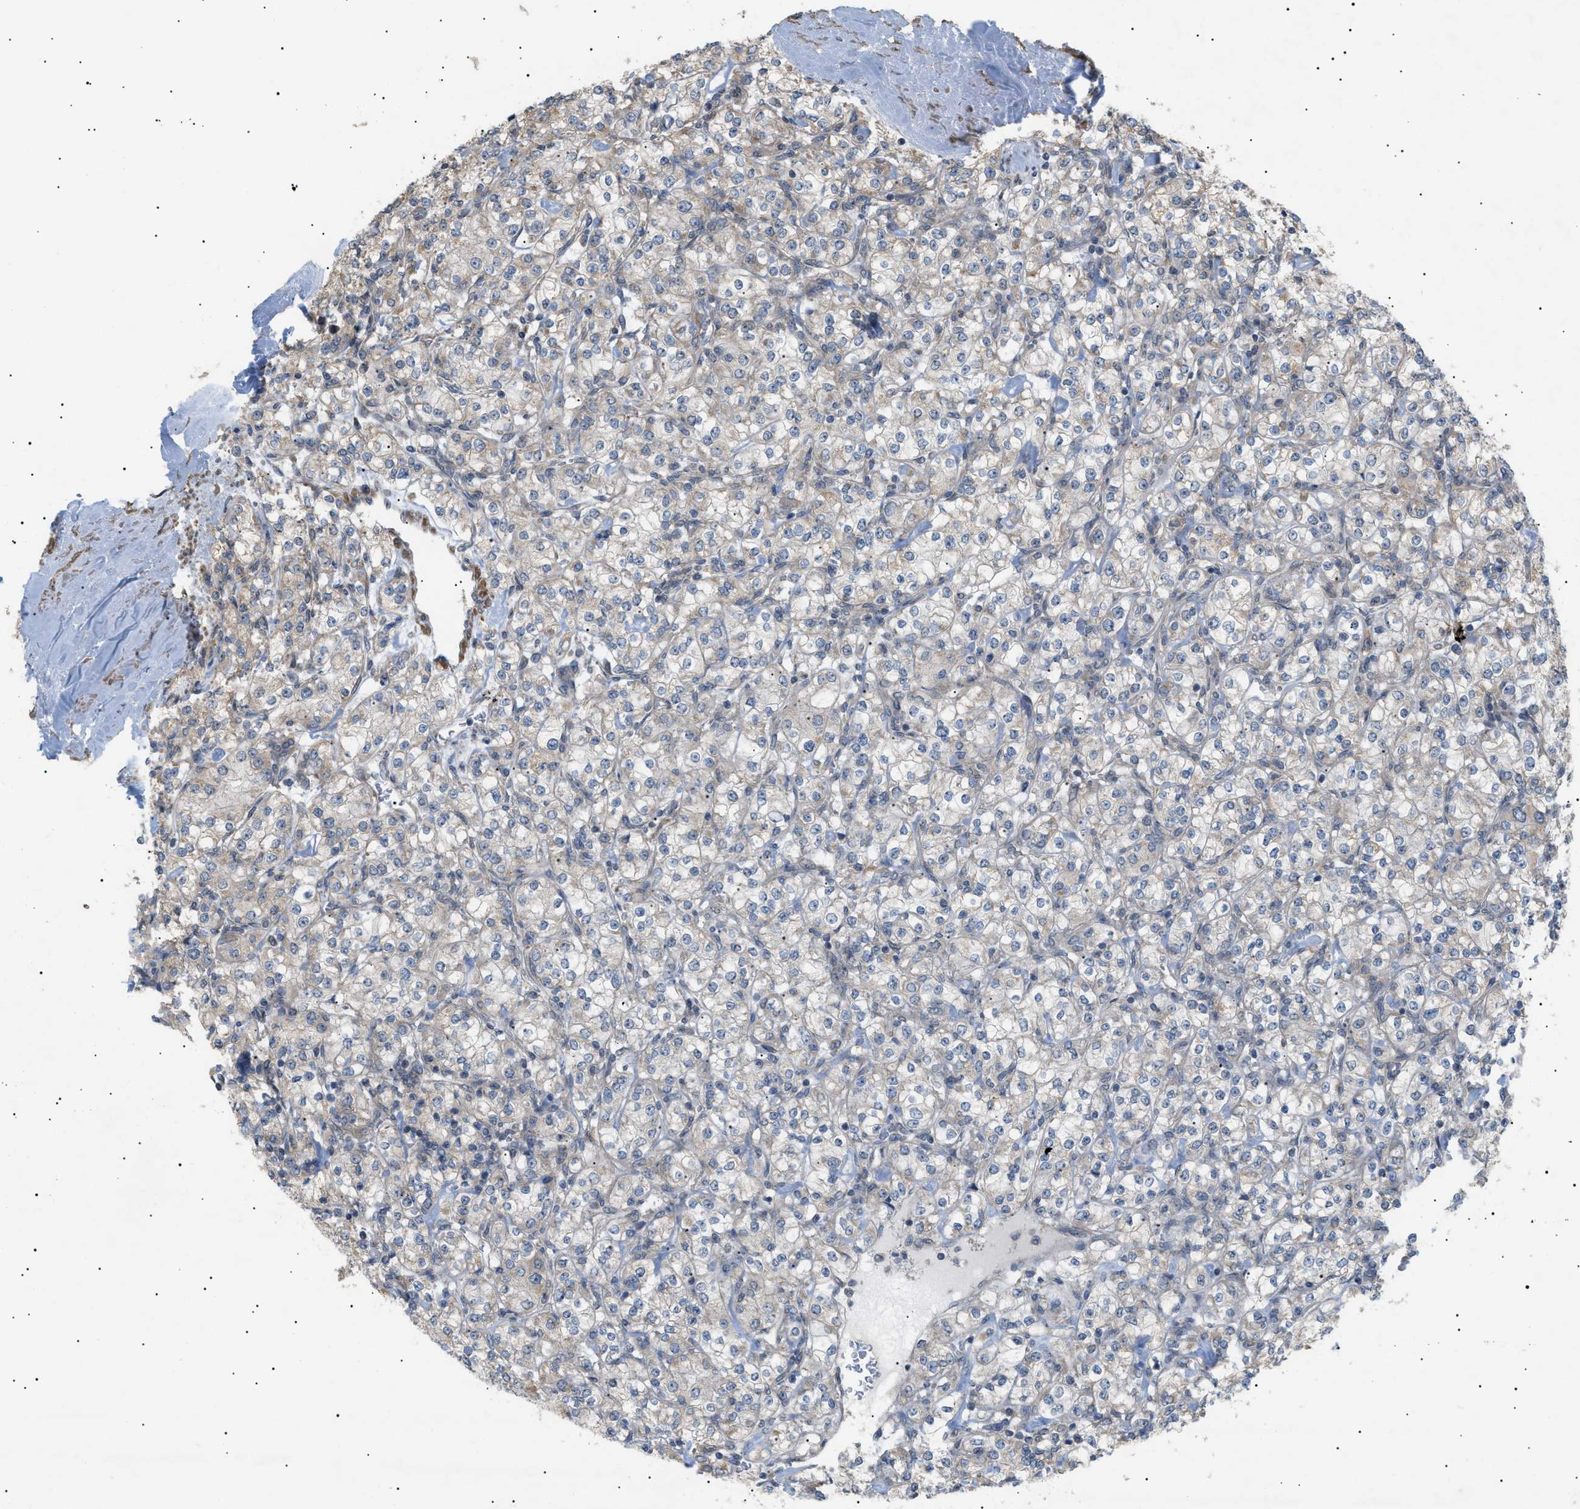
{"staining": {"intensity": "weak", "quantity": "<25%", "location": "cytoplasmic/membranous"}, "tissue": "renal cancer", "cell_type": "Tumor cells", "image_type": "cancer", "snomed": [{"axis": "morphology", "description": "Adenocarcinoma, NOS"}, {"axis": "topography", "description": "Kidney"}], "caption": "Immunohistochemical staining of human renal cancer exhibits no significant expression in tumor cells.", "gene": "IRS2", "patient": {"sex": "male", "age": 77}}